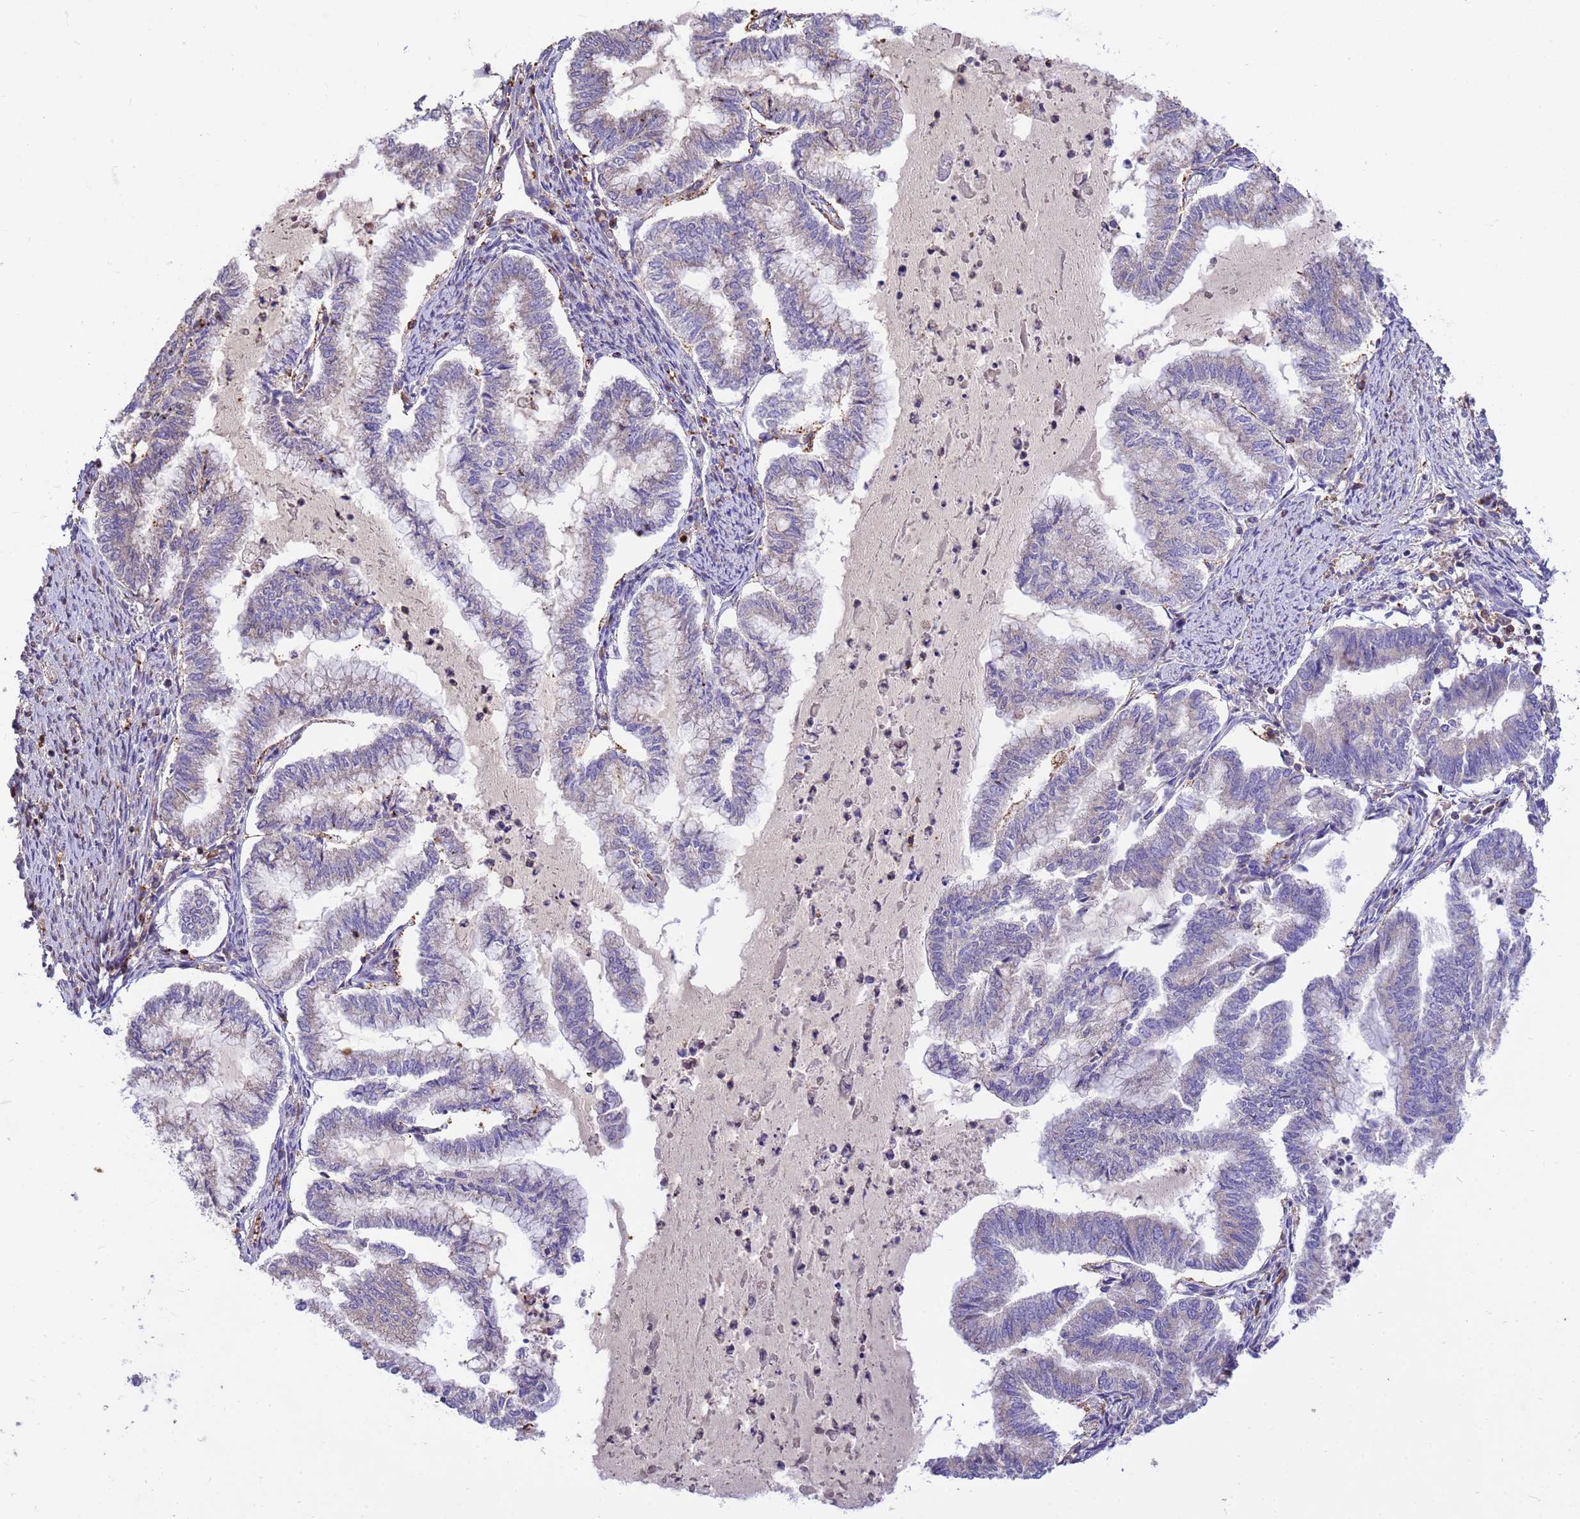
{"staining": {"intensity": "moderate", "quantity": "<25%", "location": "cytoplasmic/membranous"}, "tissue": "endometrial cancer", "cell_type": "Tumor cells", "image_type": "cancer", "snomed": [{"axis": "morphology", "description": "Adenocarcinoma, NOS"}, {"axis": "topography", "description": "Endometrium"}], "caption": "A brown stain labels moderate cytoplasmic/membranous staining of a protein in adenocarcinoma (endometrial) tumor cells.", "gene": "WDR64", "patient": {"sex": "female", "age": 79}}